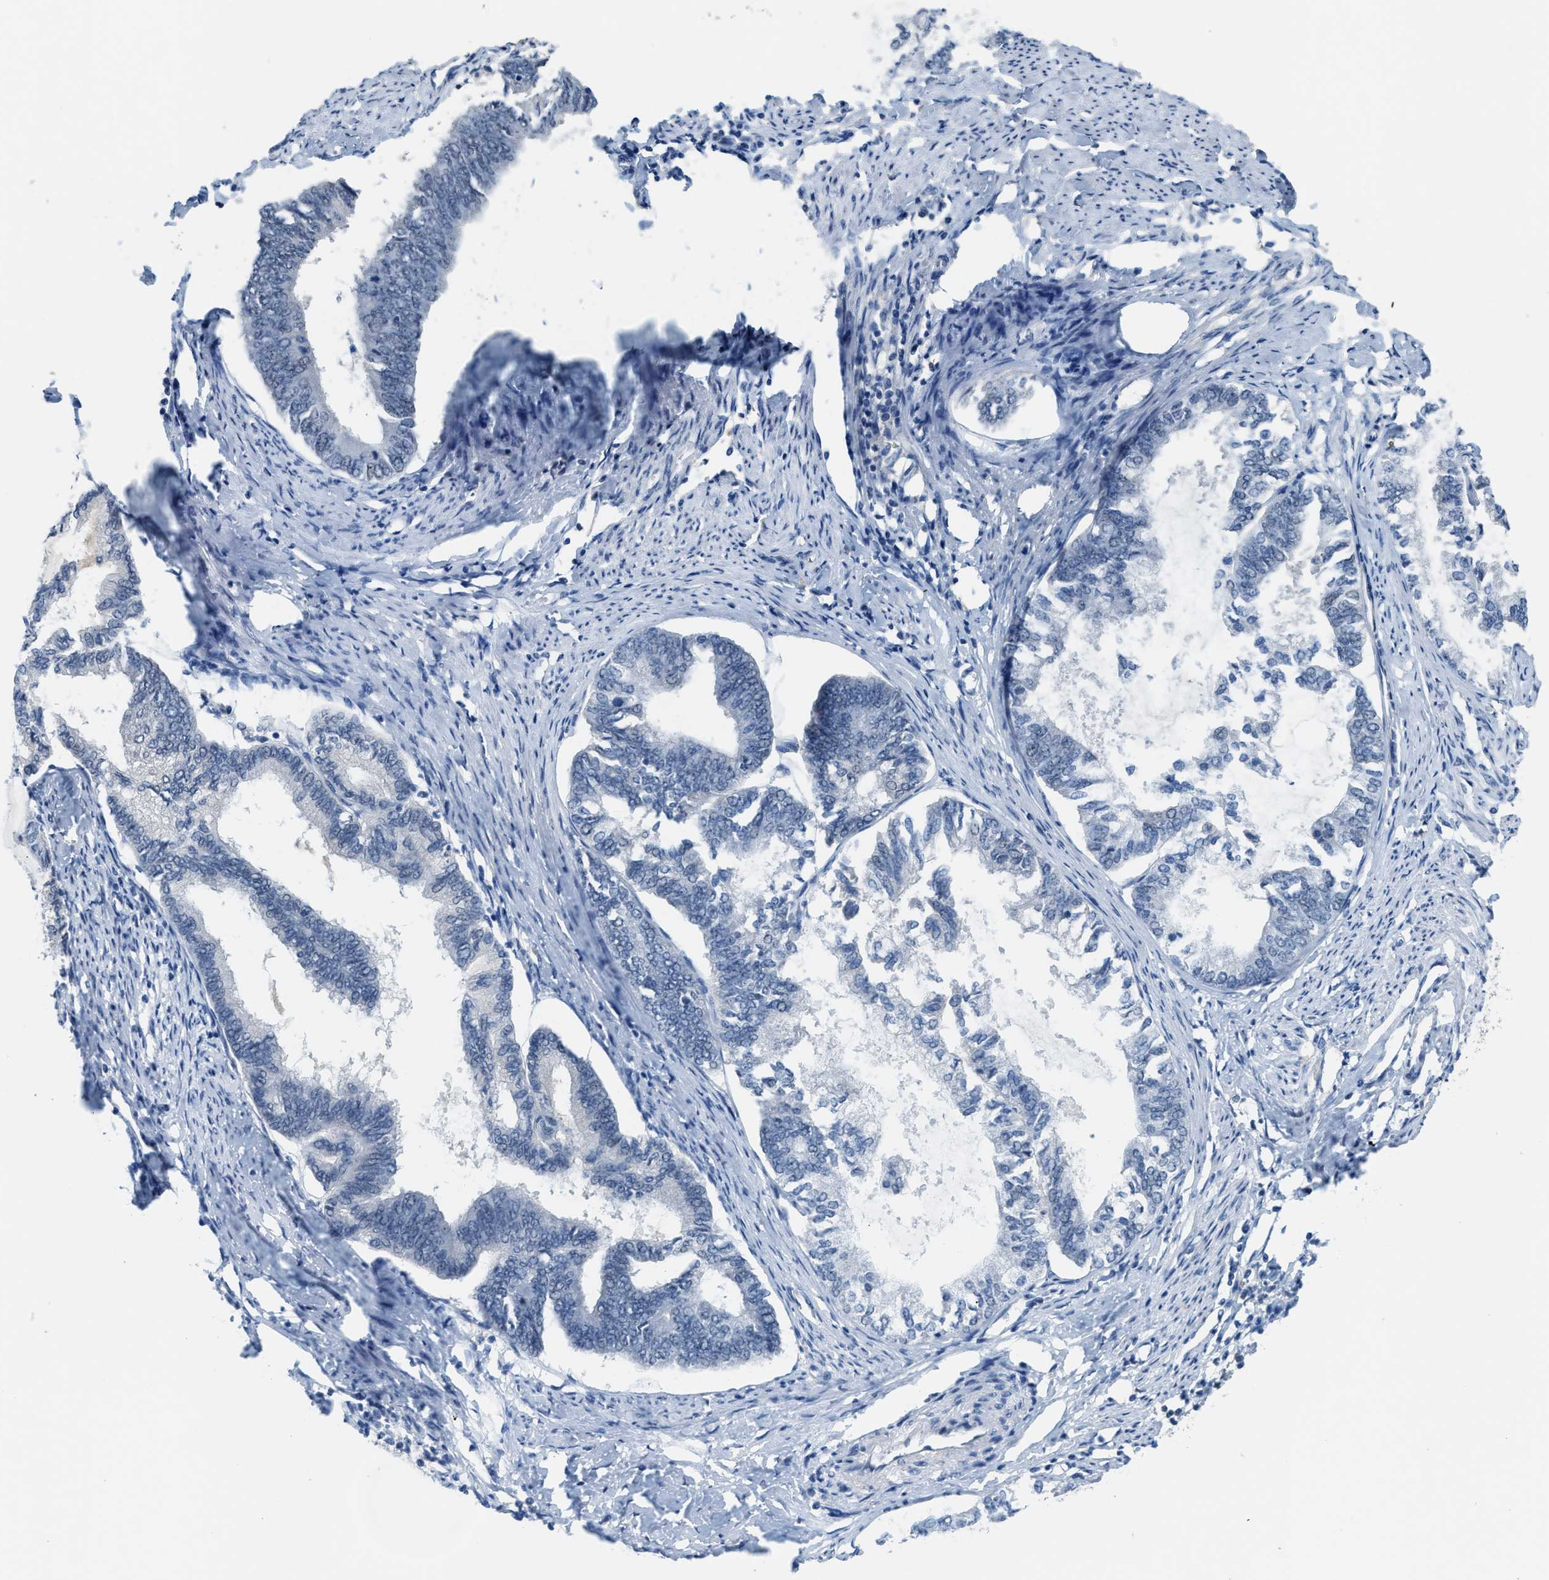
{"staining": {"intensity": "negative", "quantity": "none", "location": "none"}, "tissue": "endometrial cancer", "cell_type": "Tumor cells", "image_type": "cancer", "snomed": [{"axis": "morphology", "description": "Adenocarcinoma, NOS"}, {"axis": "topography", "description": "Endometrium"}], "caption": "Image shows no significant protein staining in tumor cells of endometrial adenocarcinoma.", "gene": "ZNF783", "patient": {"sex": "female", "age": 86}}